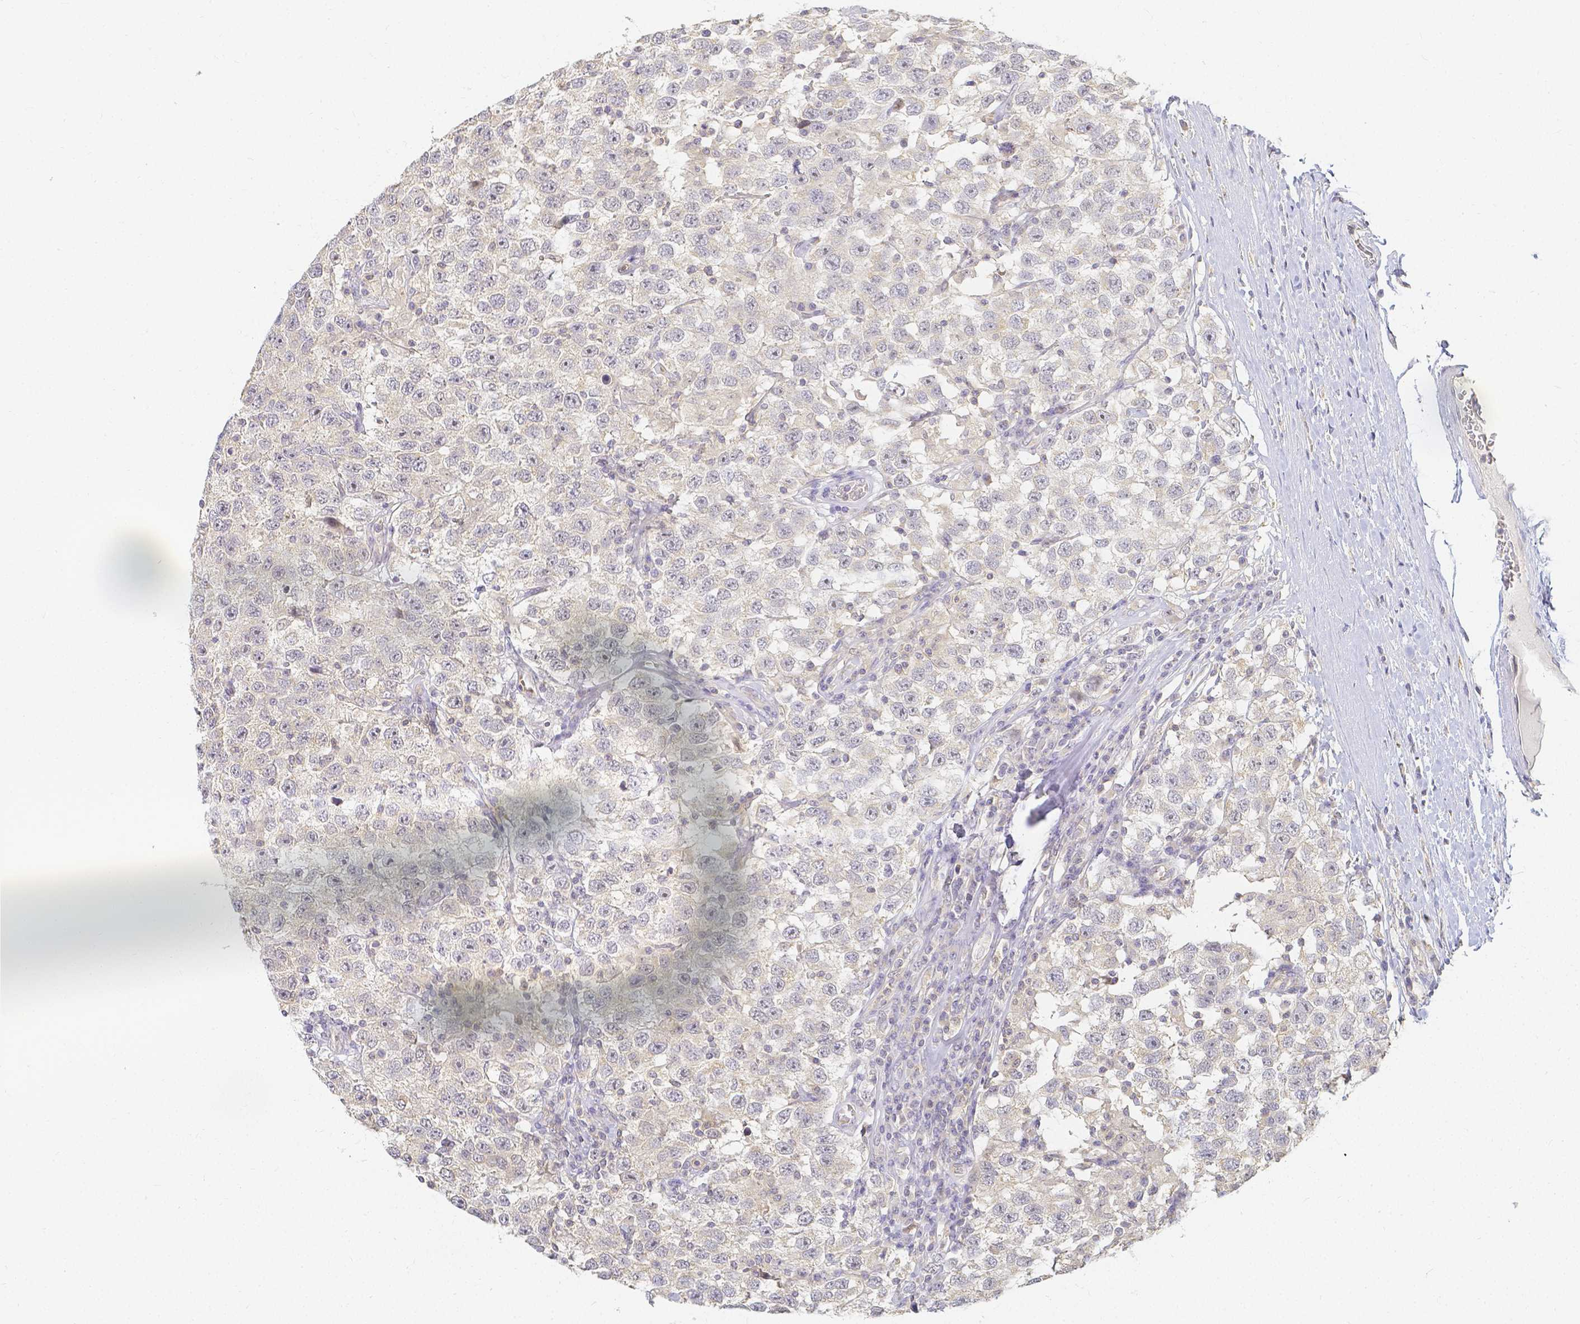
{"staining": {"intensity": "negative", "quantity": "none", "location": "none"}, "tissue": "testis cancer", "cell_type": "Tumor cells", "image_type": "cancer", "snomed": [{"axis": "morphology", "description": "Seminoma, NOS"}, {"axis": "topography", "description": "Testis"}], "caption": "Immunohistochemistry micrograph of human testis seminoma stained for a protein (brown), which exhibits no staining in tumor cells.", "gene": "KCNH1", "patient": {"sex": "male", "age": 41}}